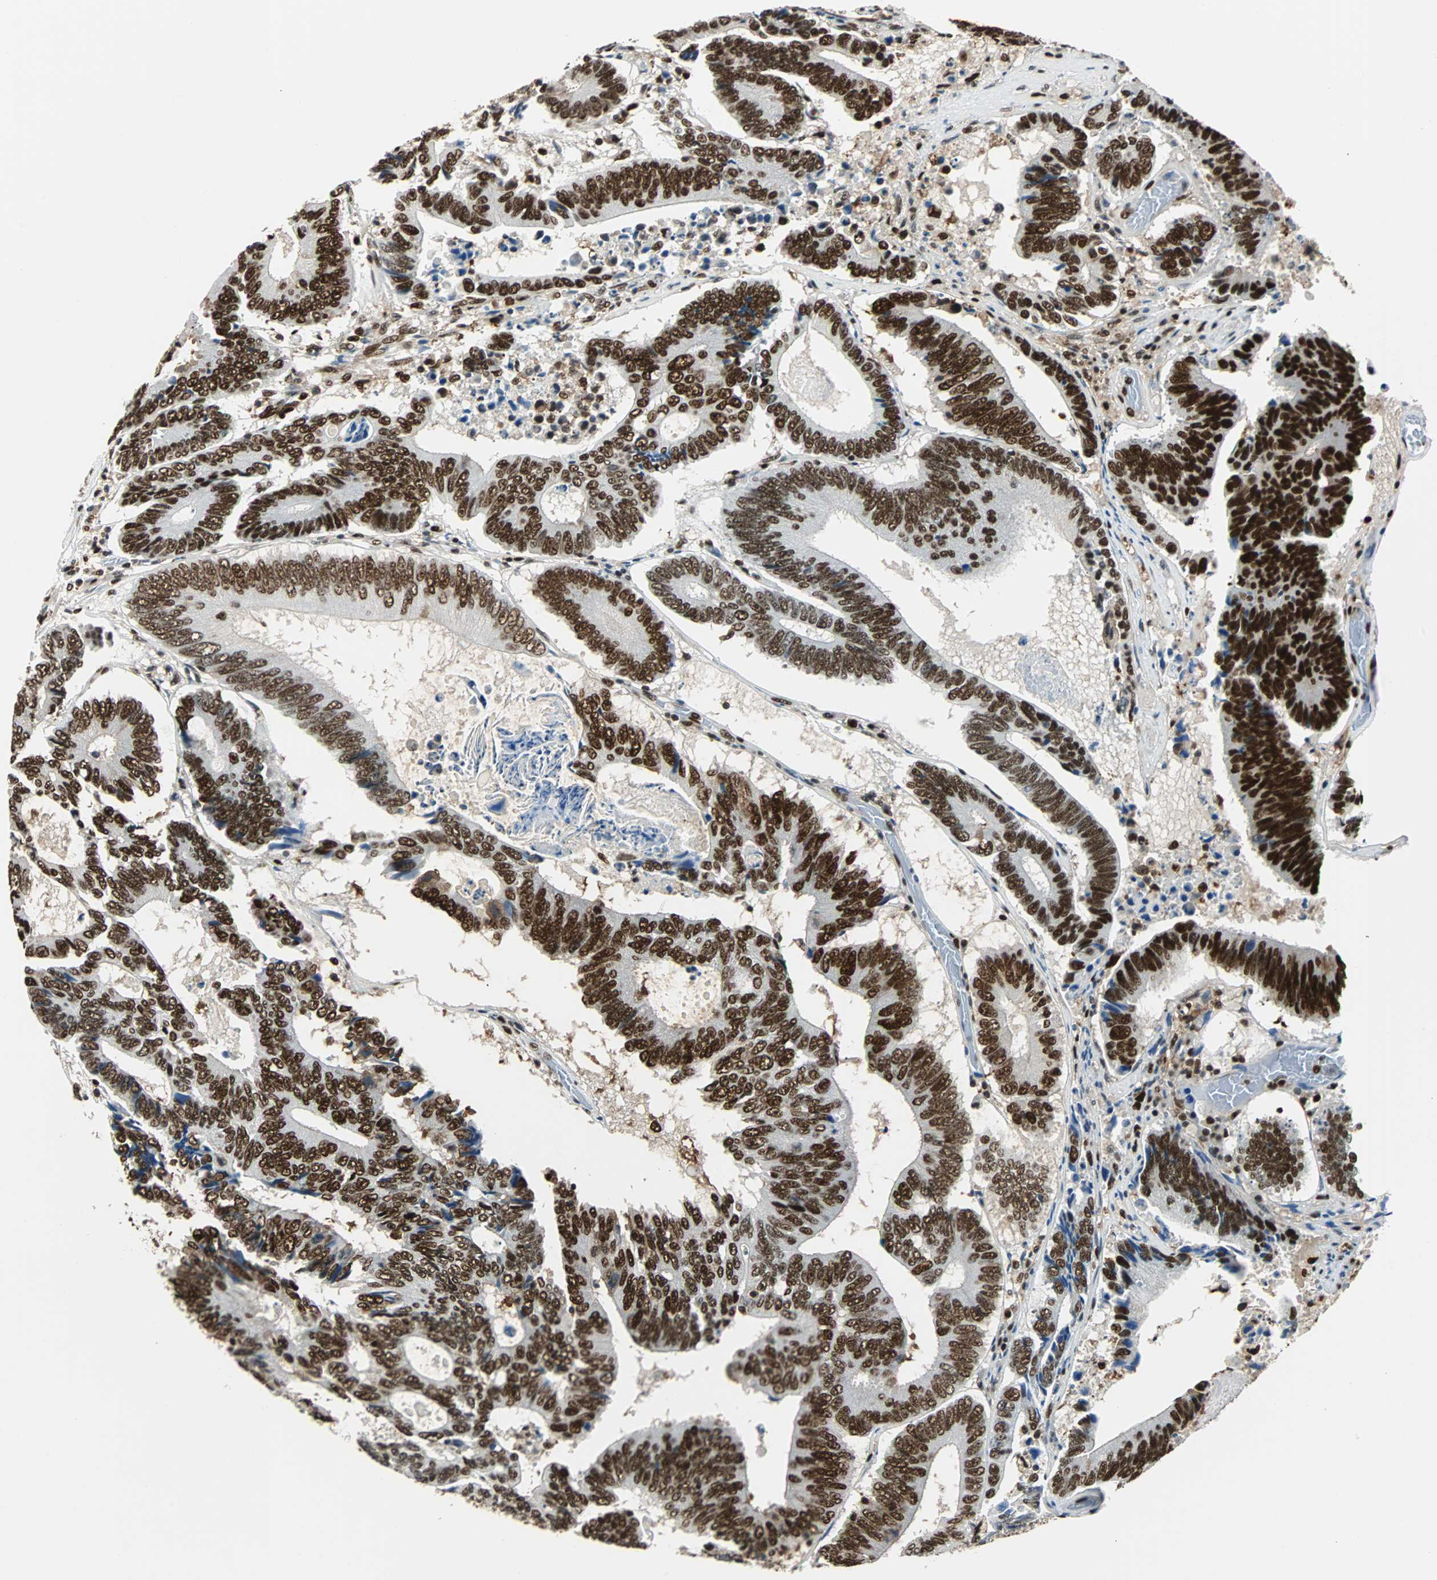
{"staining": {"intensity": "strong", "quantity": ">75%", "location": "nuclear"}, "tissue": "colorectal cancer", "cell_type": "Tumor cells", "image_type": "cancer", "snomed": [{"axis": "morphology", "description": "Adenocarcinoma, NOS"}, {"axis": "topography", "description": "Colon"}], "caption": "This photomicrograph reveals IHC staining of colorectal cancer (adenocarcinoma), with high strong nuclear staining in about >75% of tumor cells.", "gene": "XRCC4", "patient": {"sex": "female", "age": 78}}